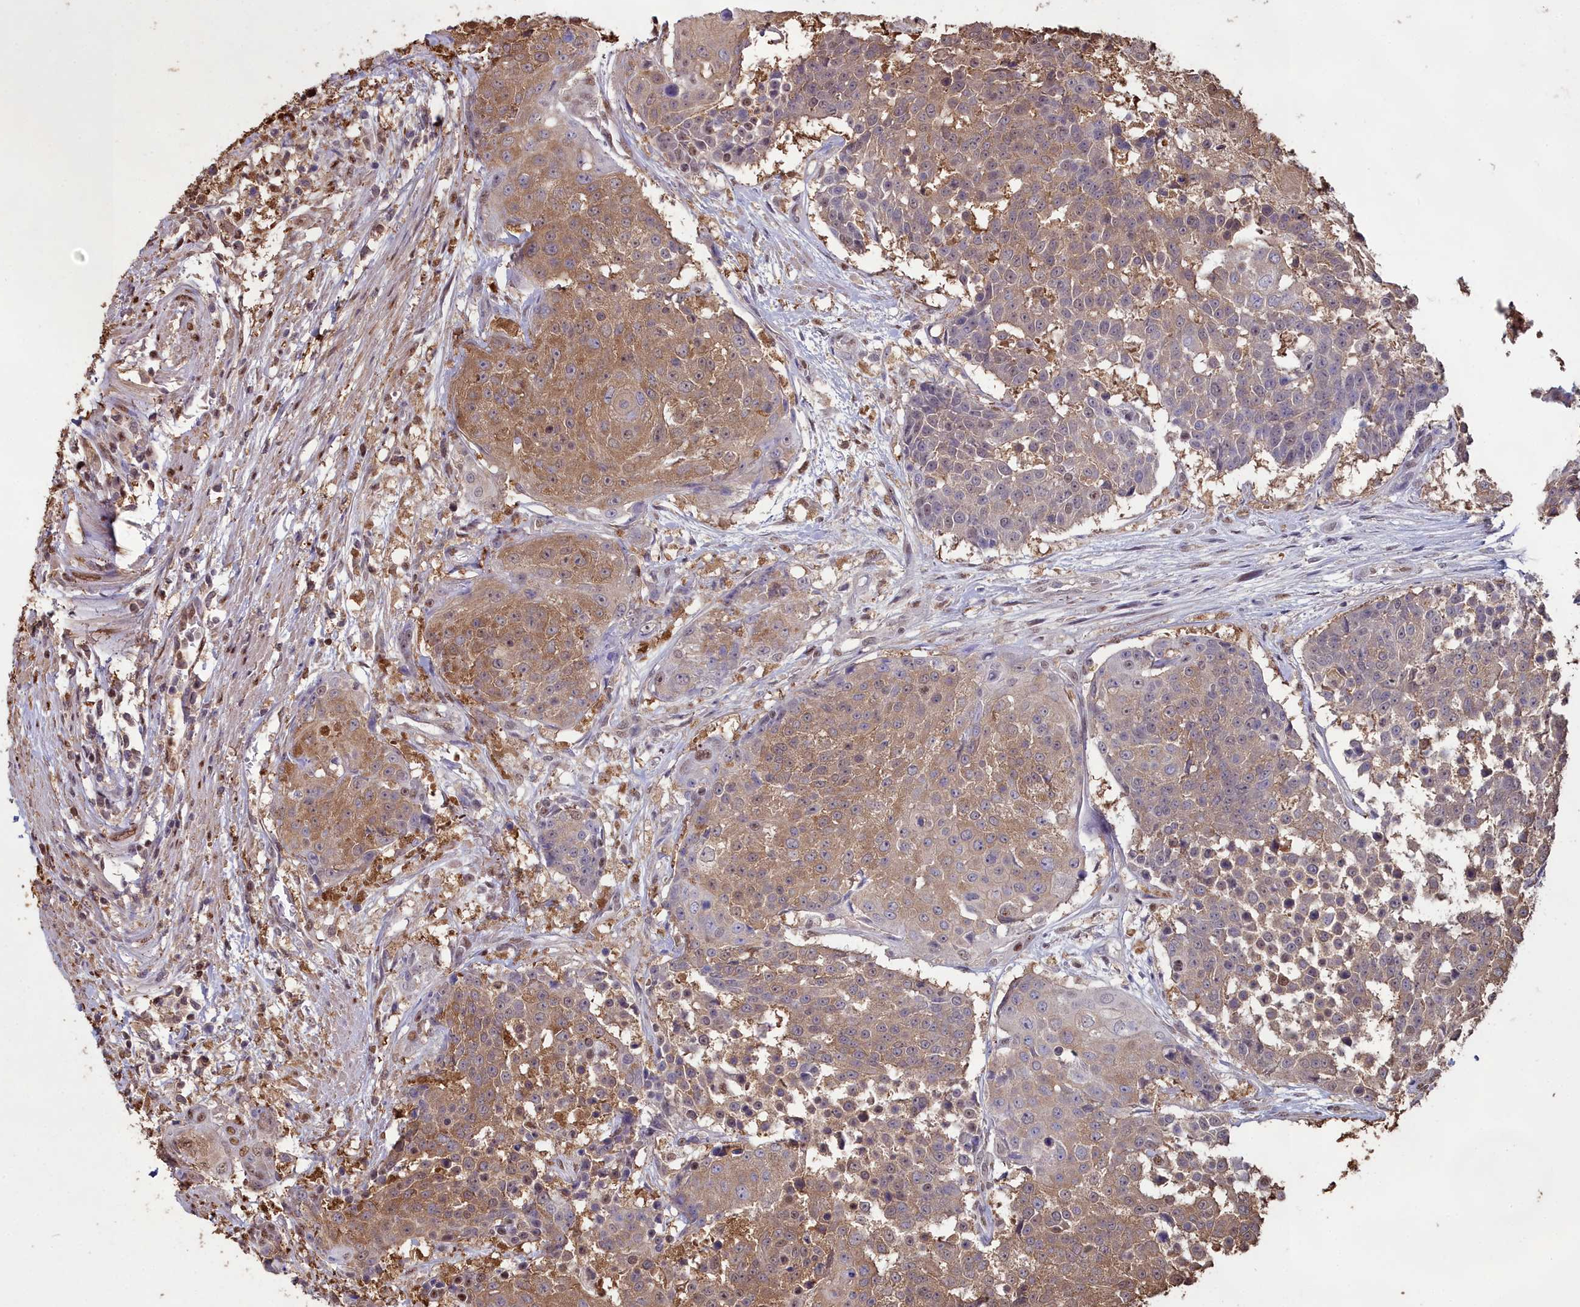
{"staining": {"intensity": "moderate", "quantity": ">75%", "location": "cytoplasmic/membranous"}, "tissue": "urothelial cancer", "cell_type": "Tumor cells", "image_type": "cancer", "snomed": [{"axis": "morphology", "description": "Urothelial carcinoma, High grade"}, {"axis": "topography", "description": "Urinary bladder"}], "caption": "Approximately >75% of tumor cells in human urothelial cancer show moderate cytoplasmic/membranous protein expression as visualized by brown immunohistochemical staining.", "gene": "GAPDH", "patient": {"sex": "female", "age": 63}}